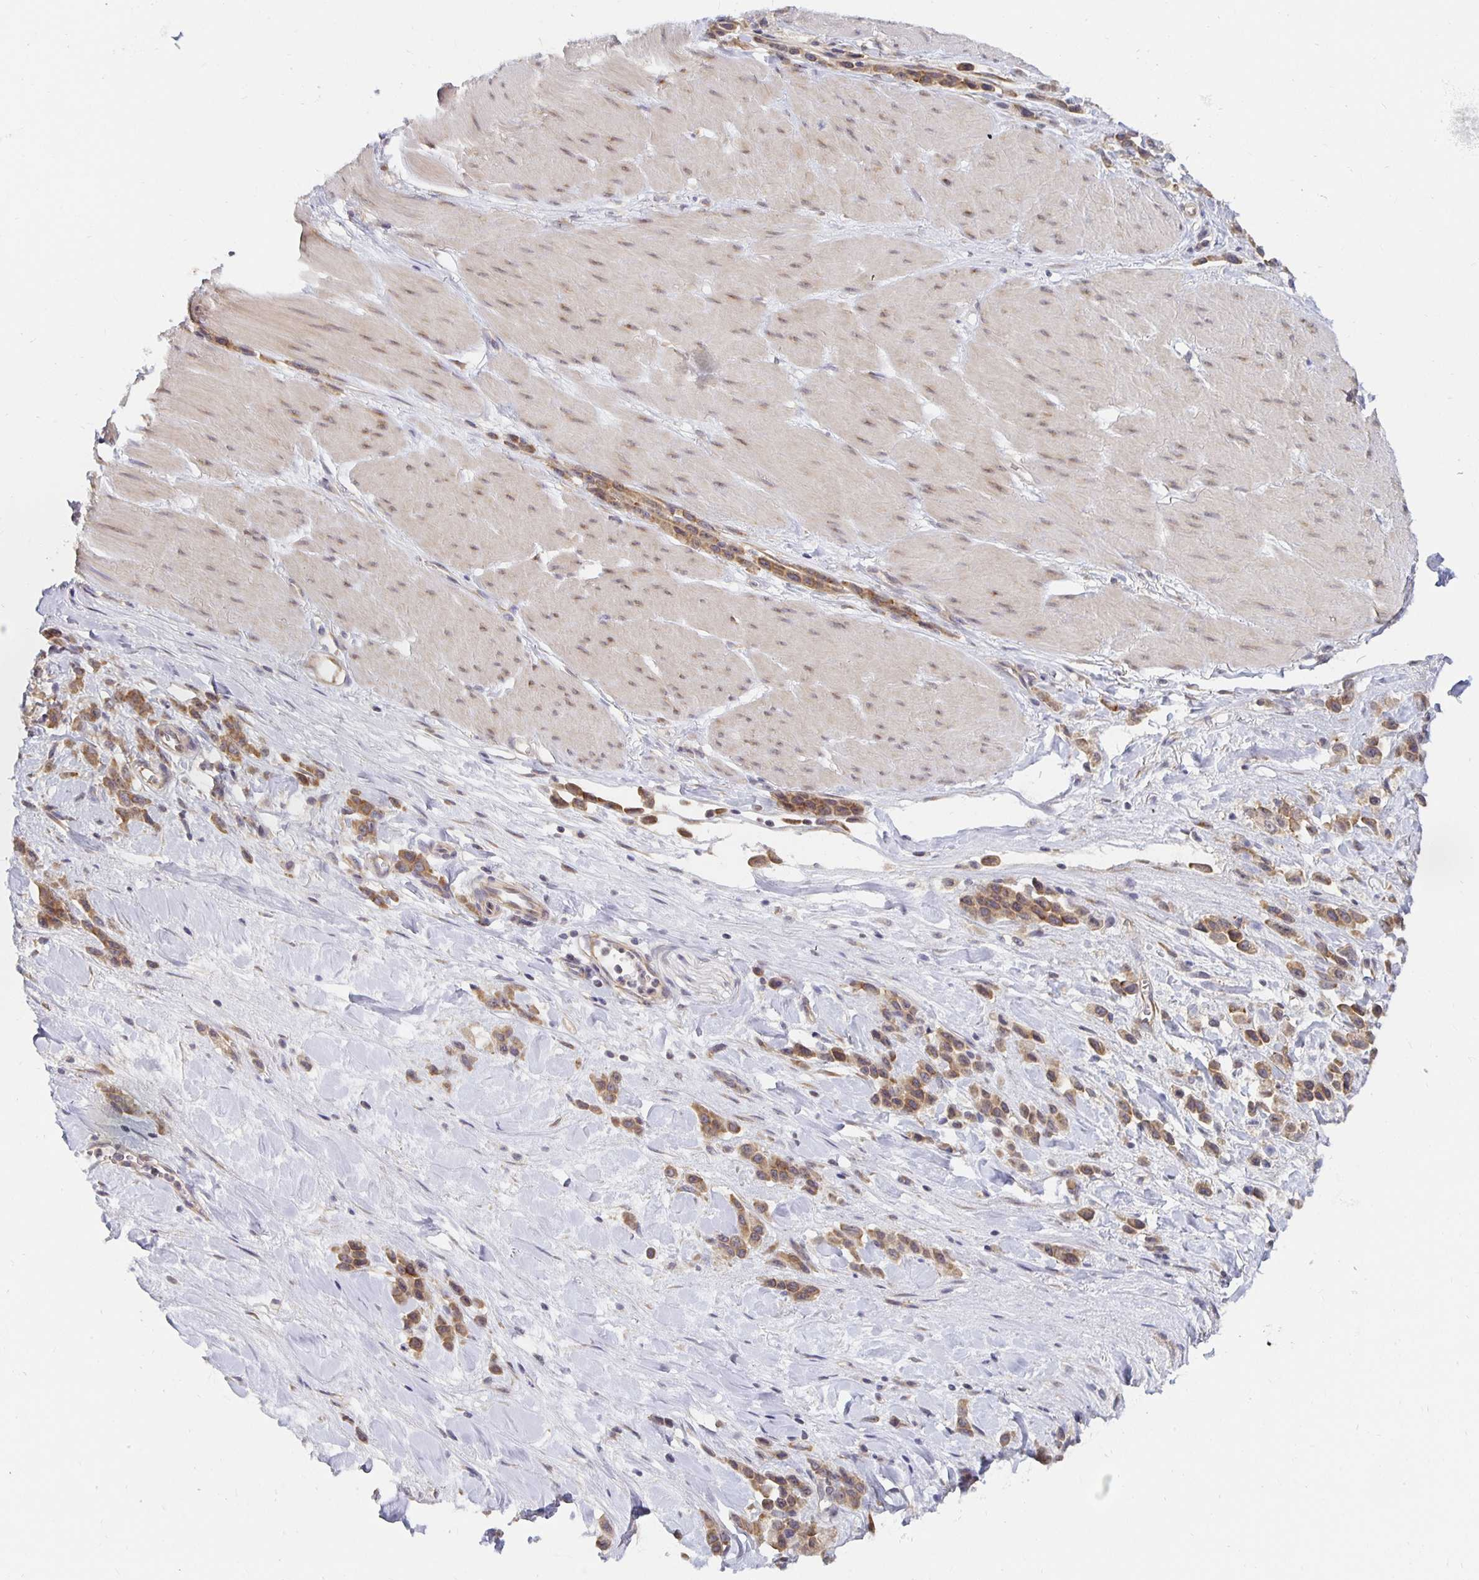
{"staining": {"intensity": "moderate", "quantity": ">75%", "location": "cytoplasmic/membranous"}, "tissue": "stomach cancer", "cell_type": "Tumor cells", "image_type": "cancer", "snomed": [{"axis": "morphology", "description": "Adenocarcinoma, NOS"}, {"axis": "topography", "description": "Stomach"}], "caption": "DAB immunohistochemical staining of stomach adenocarcinoma shows moderate cytoplasmic/membranous protein expression in approximately >75% of tumor cells.", "gene": "PDAP1", "patient": {"sex": "male", "age": 47}}